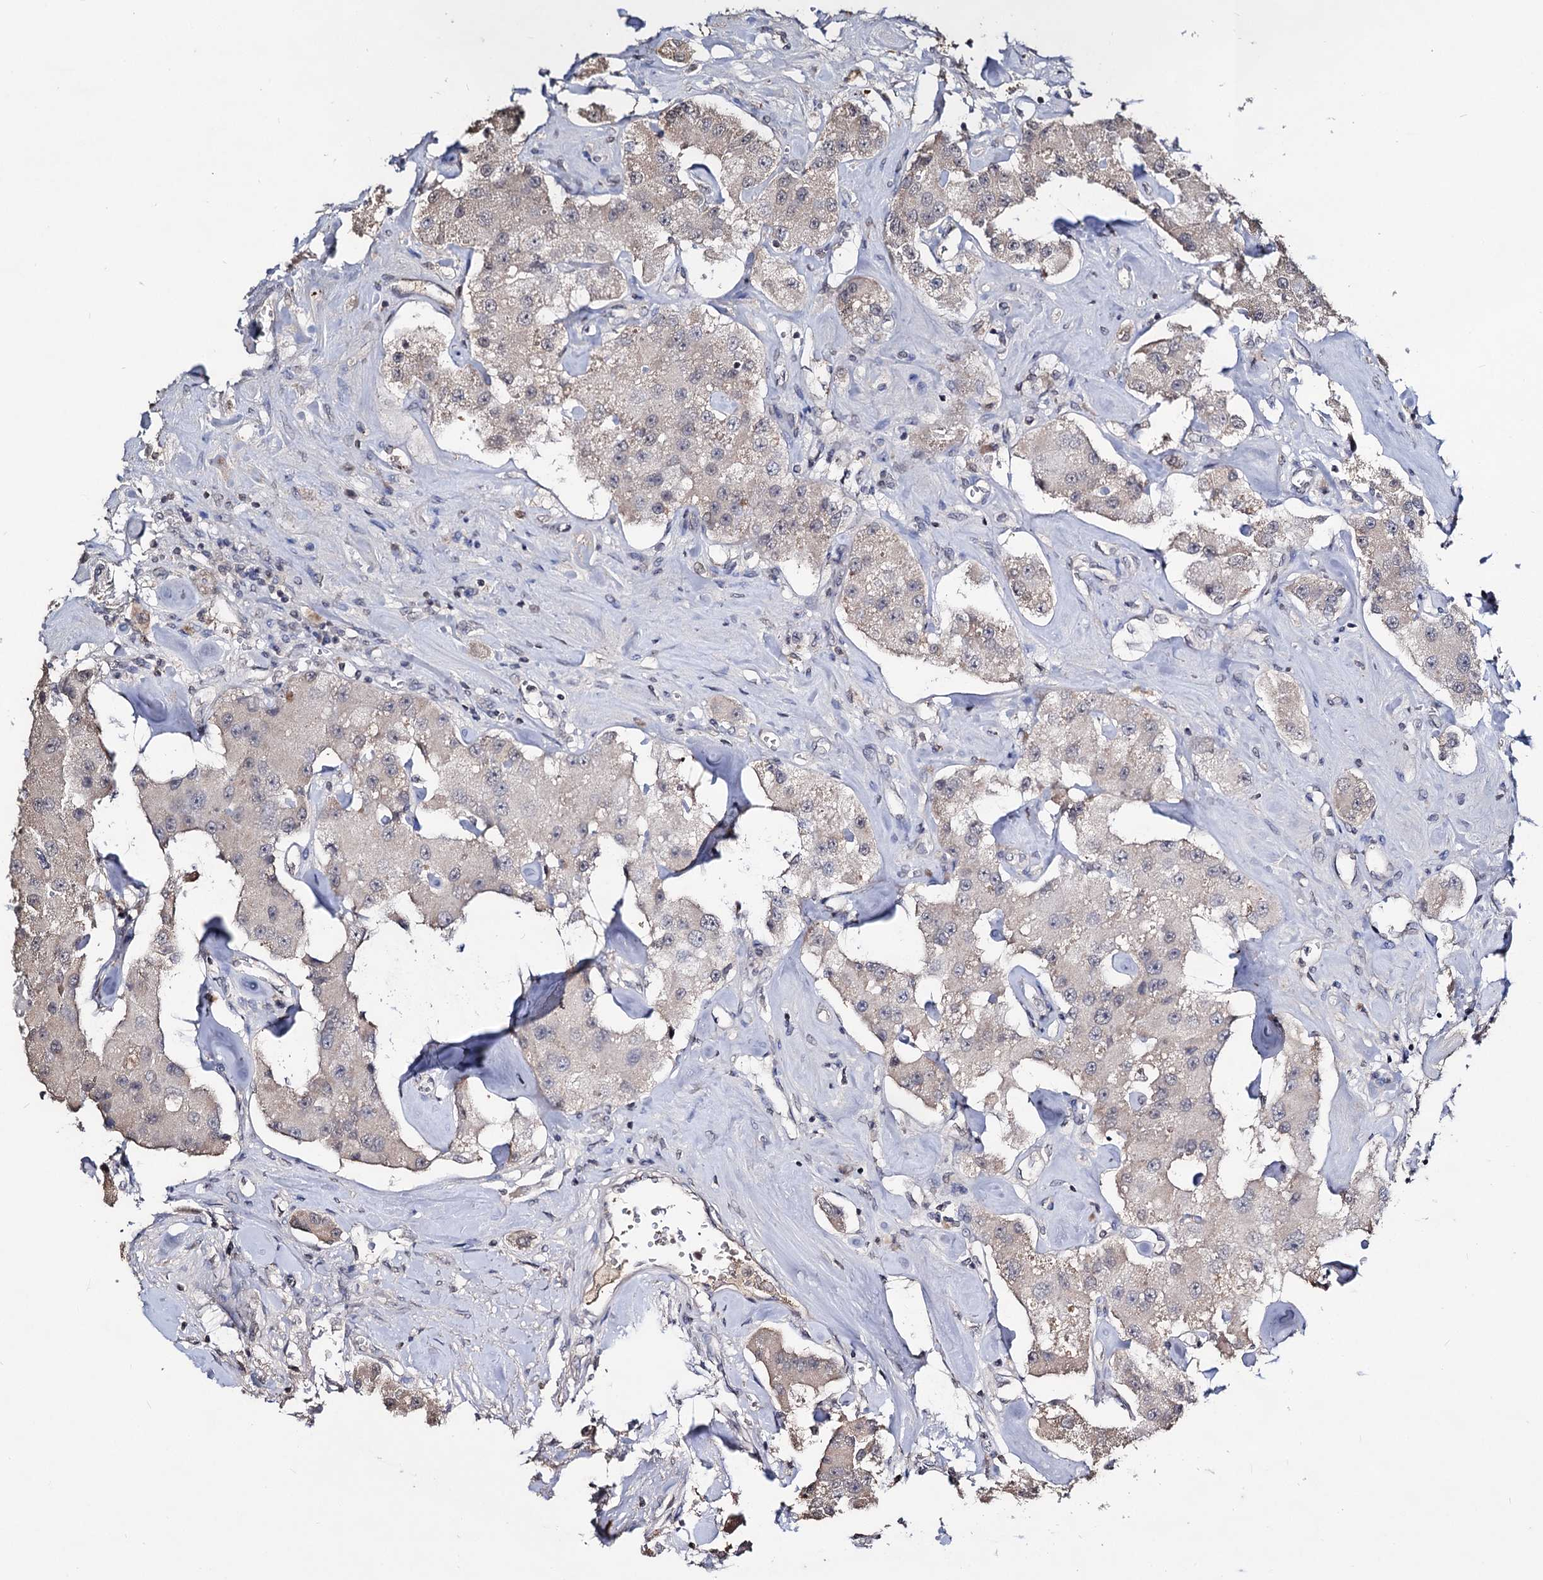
{"staining": {"intensity": "moderate", "quantity": "<25%", "location": "cytoplasmic/membranous"}, "tissue": "carcinoid", "cell_type": "Tumor cells", "image_type": "cancer", "snomed": [{"axis": "morphology", "description": "Carcinoid, malignant, NOS"}, {"axis": "topography", "description": "Pancreas"}], "caption": "High-magnification brightfield microscopy of carcinoid (malignant) stained with DAB (3,3'-diaminobenzidine) (brown) and counterstained with hematoxylin (blue). tumor cells exhibit moderate cytoplasmic/membranous positivity is appreciated in approximately<25% of cells.", "gene": "PLIN1", "patient": {"sex": "male", "age": 41}}